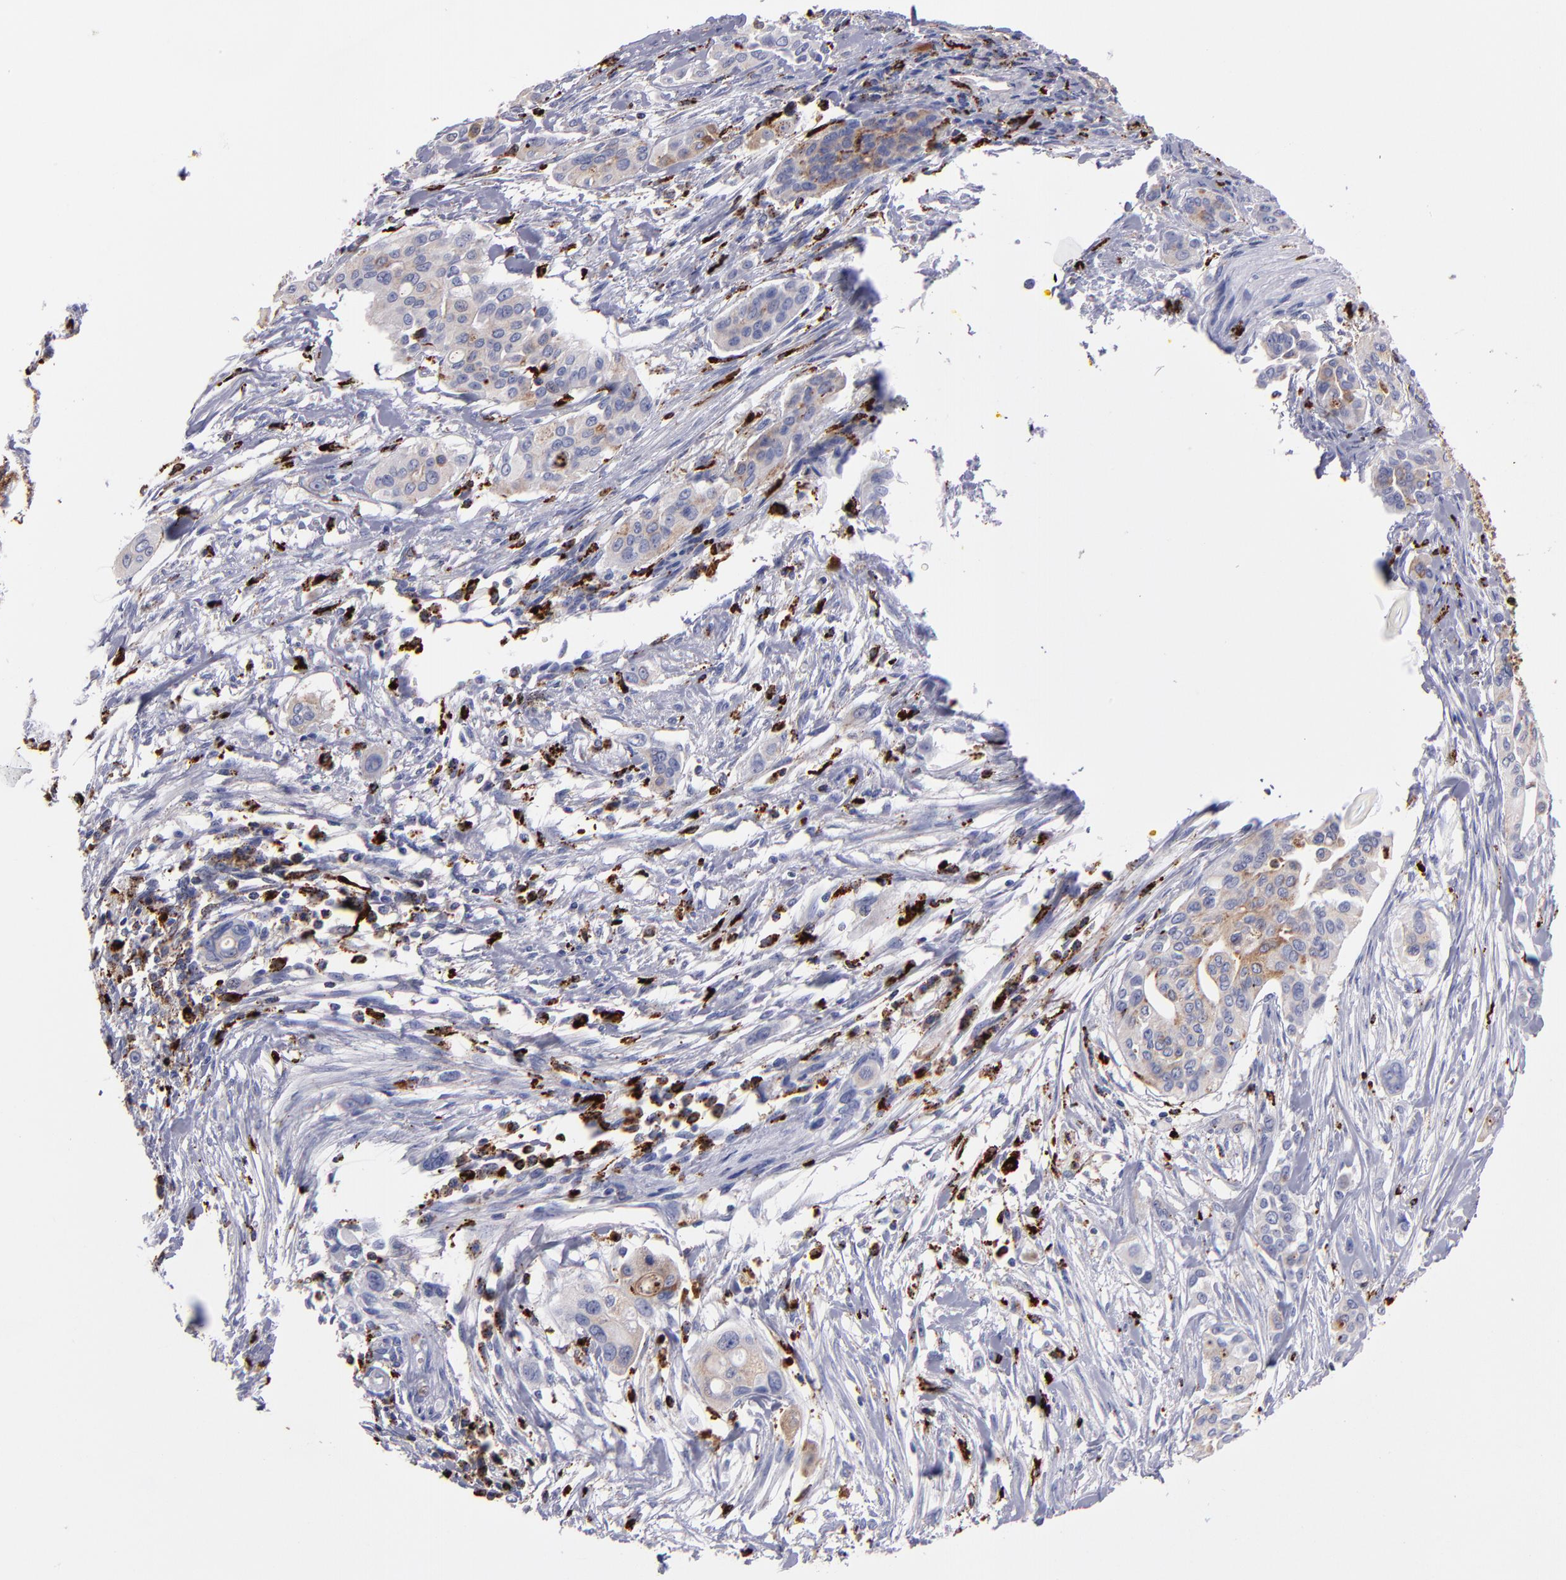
{"staining": {"intensity": "weak", "quantity": ">75%", "location": "cytoplasmic/membranous"}, "tissue": "pancreatic cancer", "cell_type": "Tumor cells", "image_type": "cancer", "snomed": [{"axis": "morphology", "description": "Adenocarcinoma, NOS"}, {"axis": "topography", "description": "Pancreas"}], "caption": "A brown stain highlights weak cytoplasmic/membranous expression of a protein in human pancreatic cancer (adenocarcinoma) tumor cells.", "gene": "CTSS", "patient": {"sex": "female", "age": 60}}